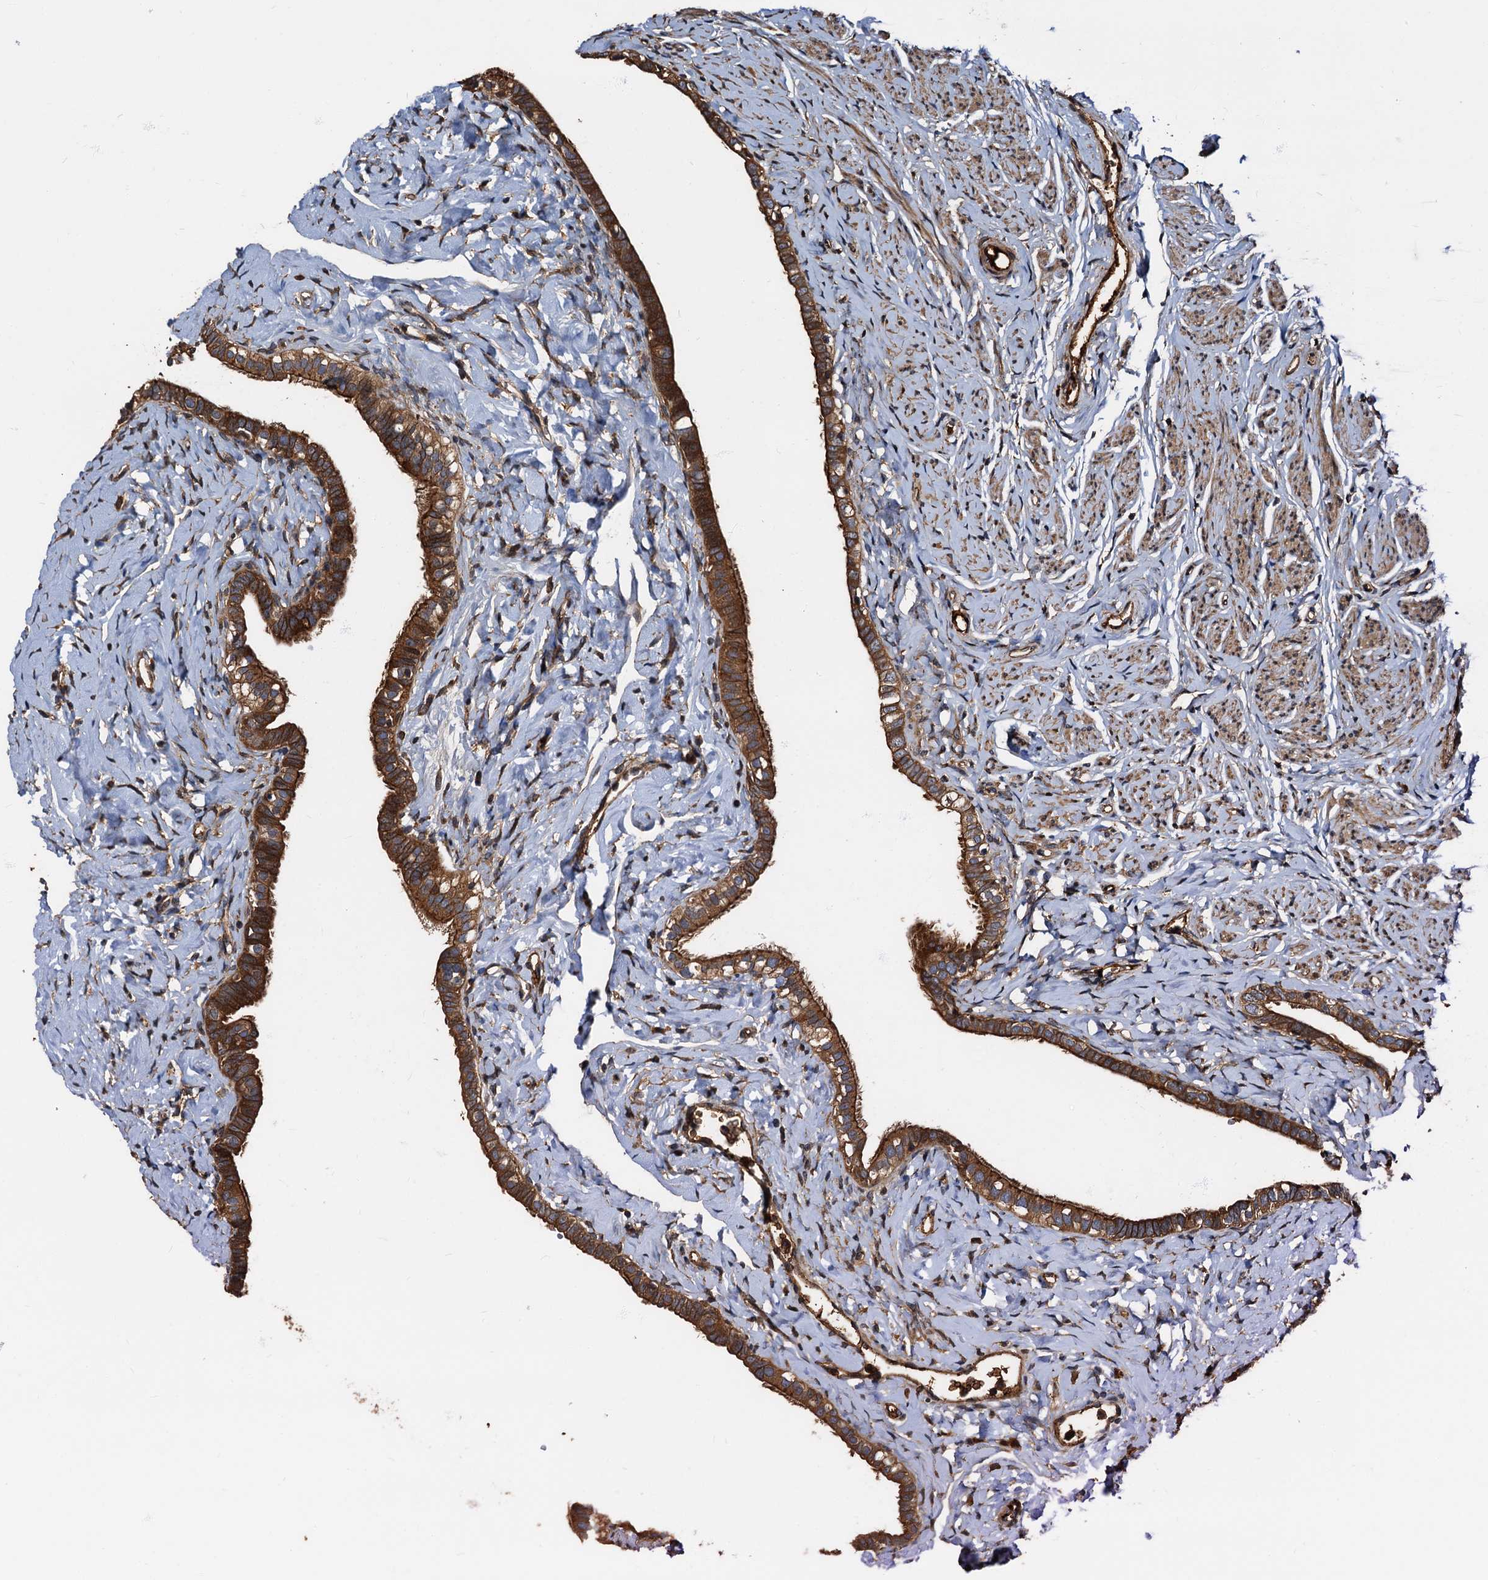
{"staining": {"intensity": "strong", "quantity": ">75%", "location": "cytoplasmic/membranous"}, "tissue": "fallopian tube", "cell_type": "Glandular cells", "image_type": "normal", "snomed": [{"axis": "morphology", "description": "Normal tissue, NOS"}, {"axis": "topography", "description": "Fallopian tube"}], "caption": "Fallopian tube stained with immunohistochemistry reveals strong cytoplasmic/membranous expression in about >75% of glandular cells. The protein is shown in brown color, while the nuclei are stained blue.", "gene": "PEX5", "patient": {"sex": "female", "age": 66}}